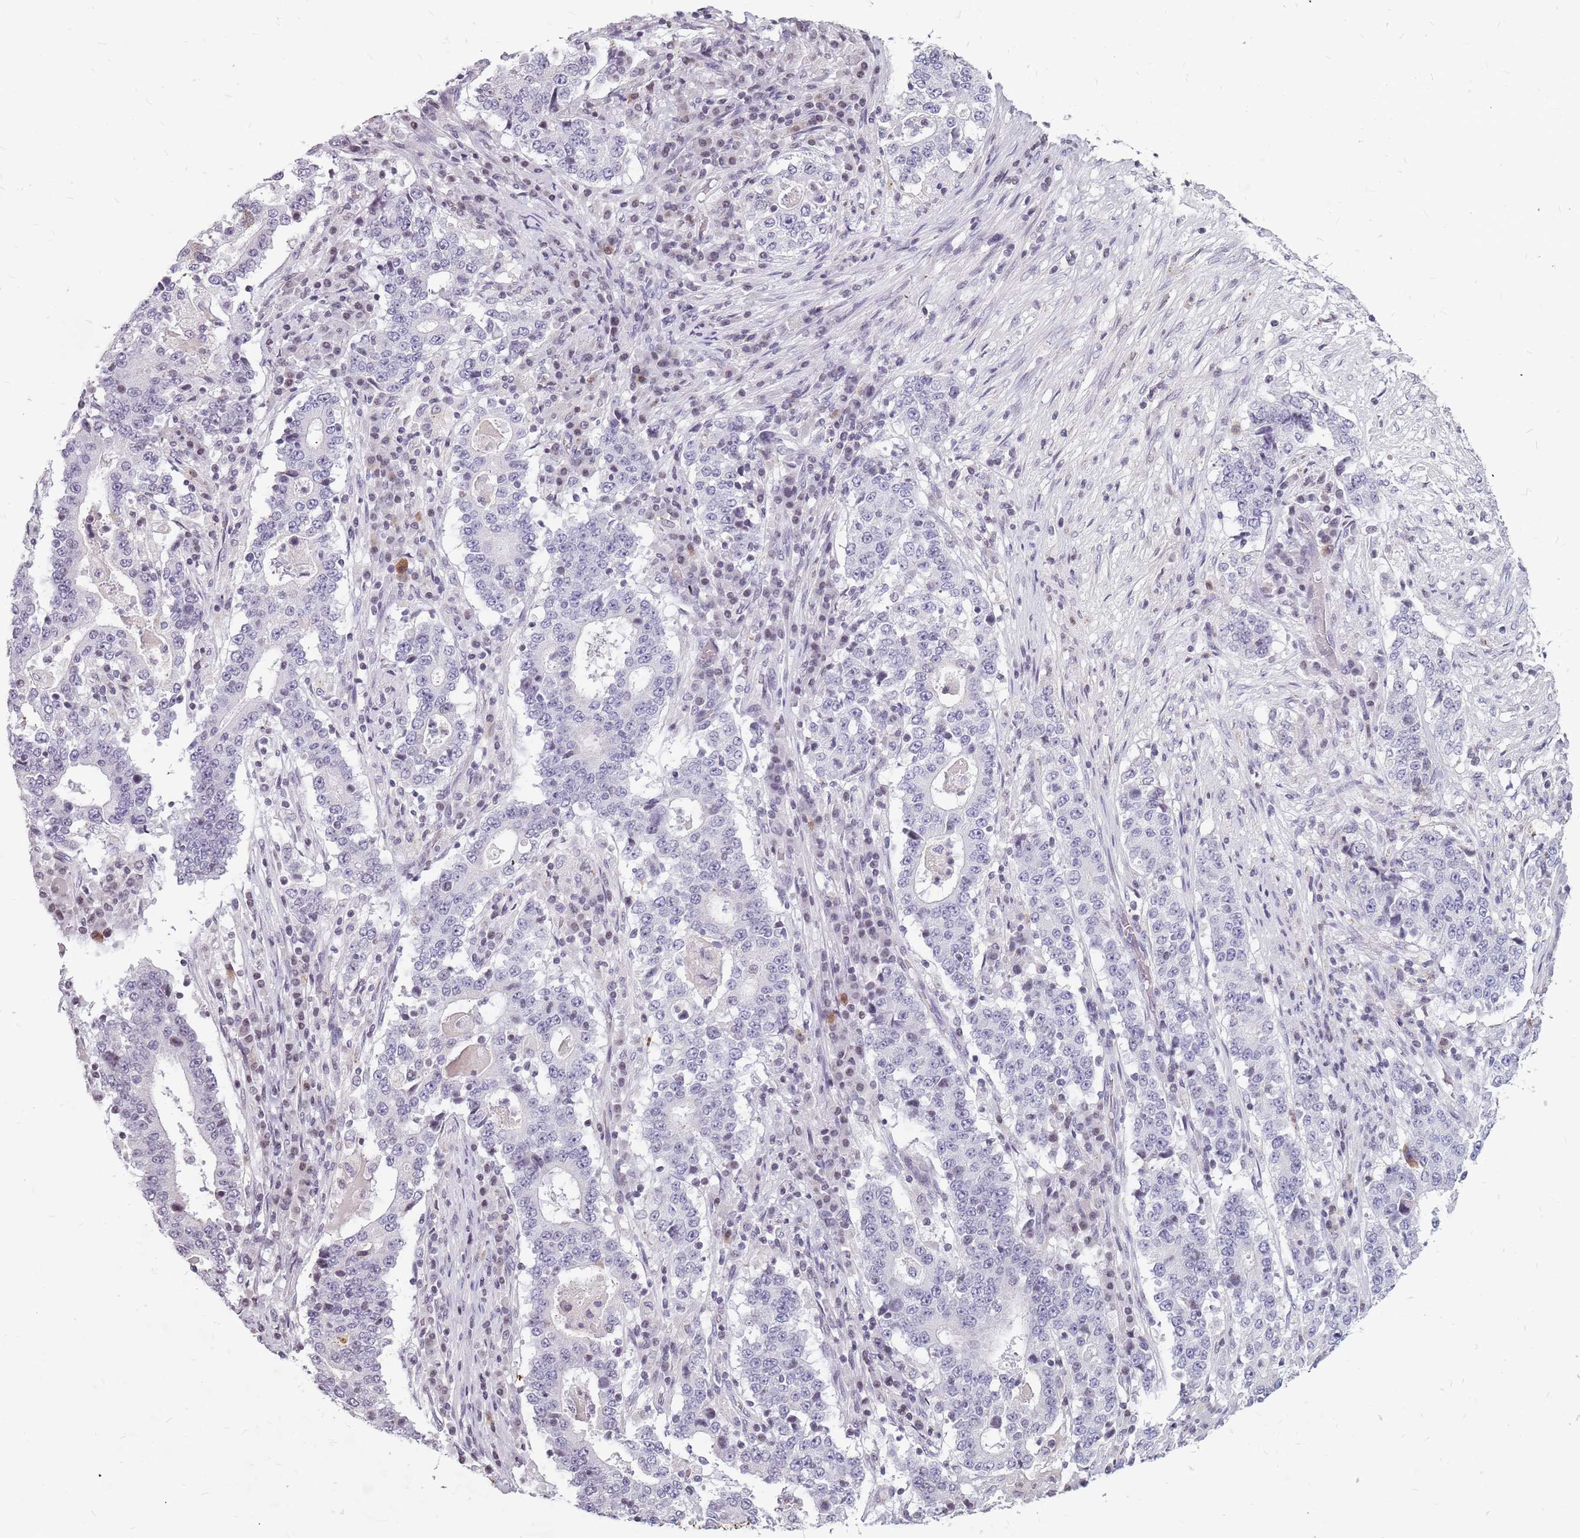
{"staining": {"intensity": "negative", "quantity": "none", "location": "none"}, "tissue": "stomach cancer", "cell_type": "Tumor cells", "image_type": "cancer", "snomed": [{"axis": "morphology", "description": "Adenocarcinoma, NOS"}, {"axis": "topography", "description": "Stomach"}], "caption": "This is an IHC histopathology image of human stomach cancer. There is no staining in tumor cells.", "gene": "NEK6", "patient": {"sex": "male", "age": 59}}